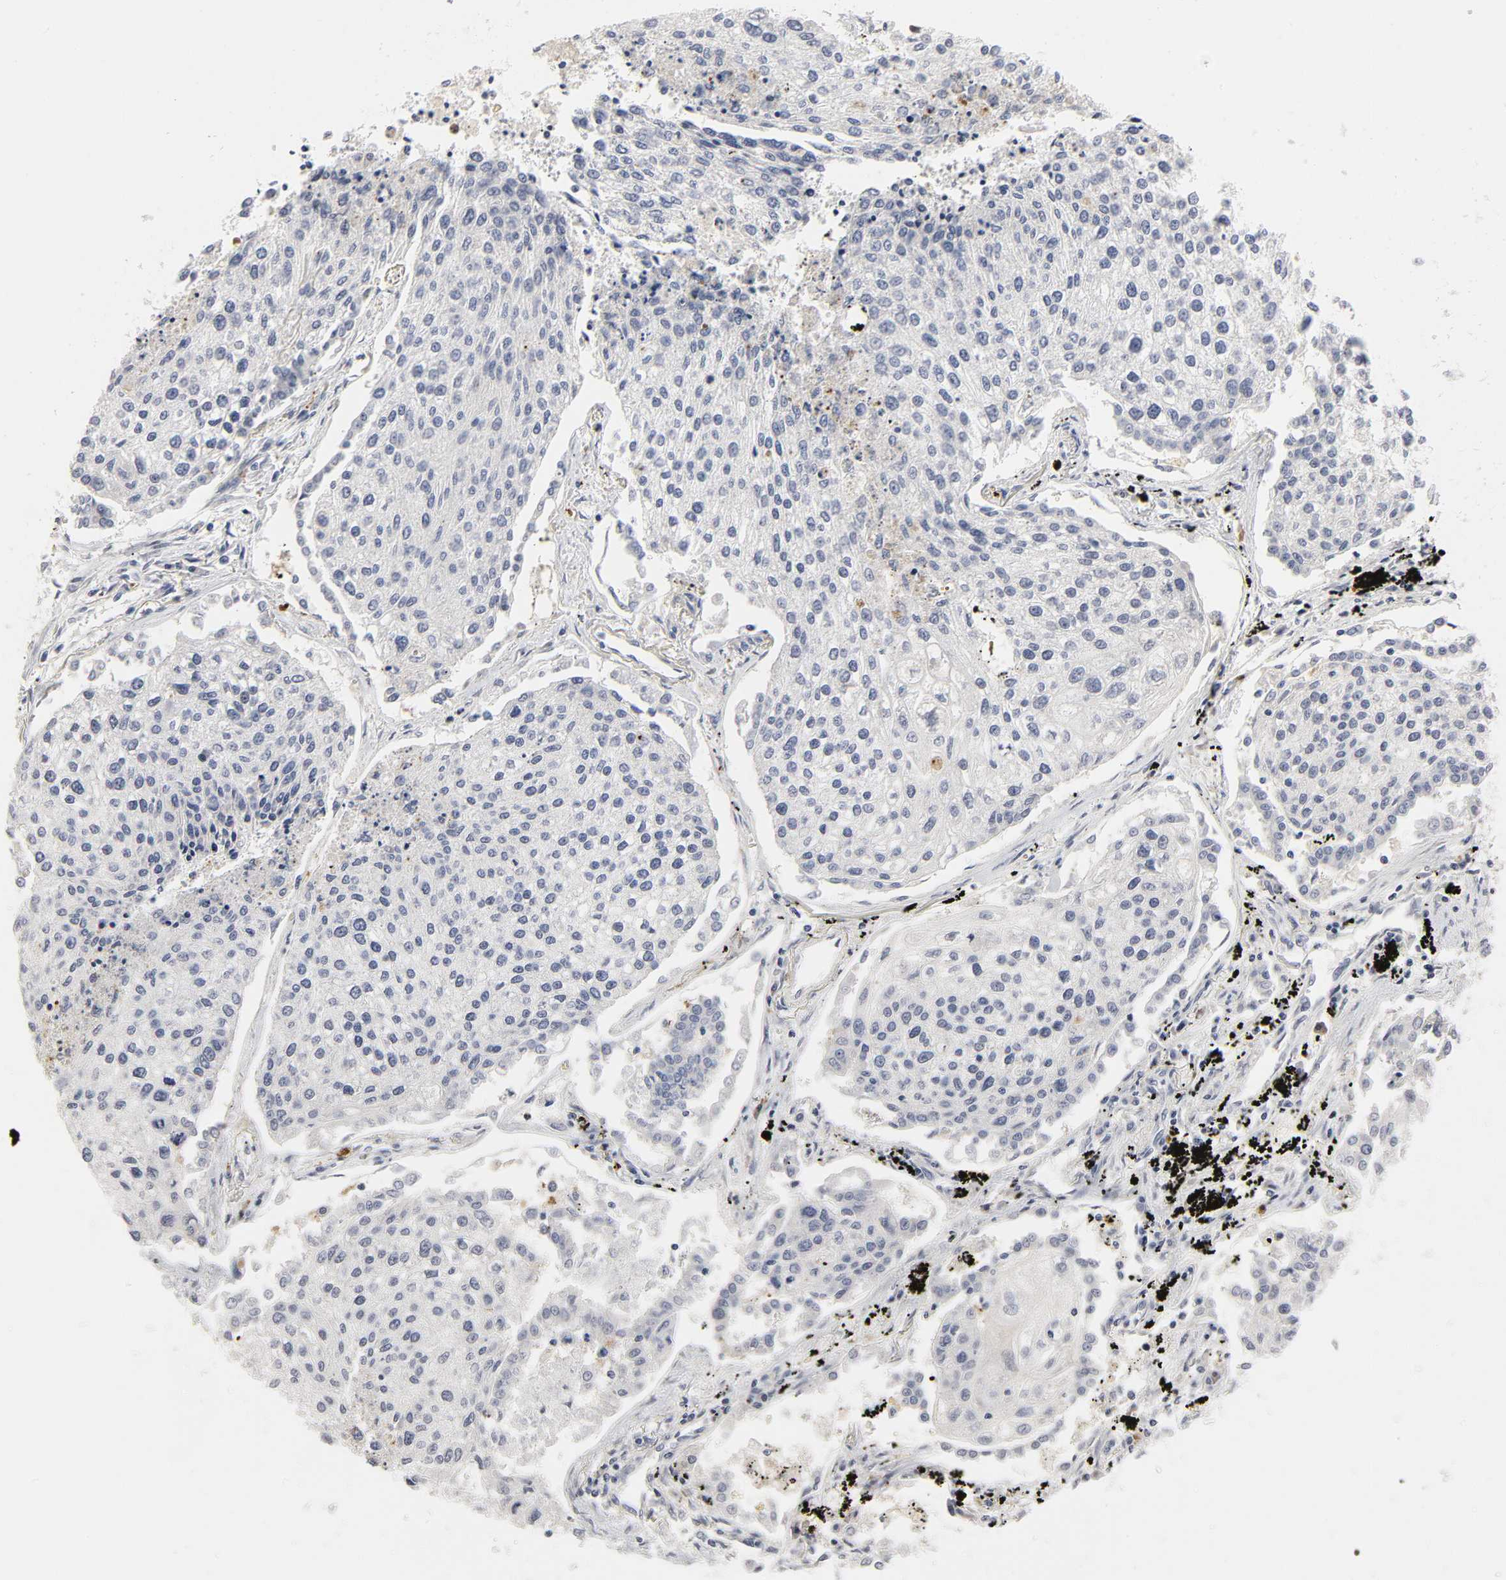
{"staining": {"intensity": "negative", "quantity": "none", "location": "none"}, "tissue": "lung cancer", "cell_type": "Tumor cells", "image_type": "cancer", "snomed": [{"axis": "morphology", "description": "Squamous cell carcinoma, NOS"}, {"axis": "topography", "description": "Lung"}], "caption": "IHC of human lung squamous cell carcinoma displays no positivity in tumor cells.", "gene": "CREBBP", "patient": {"sex": "male", "age": 75}}